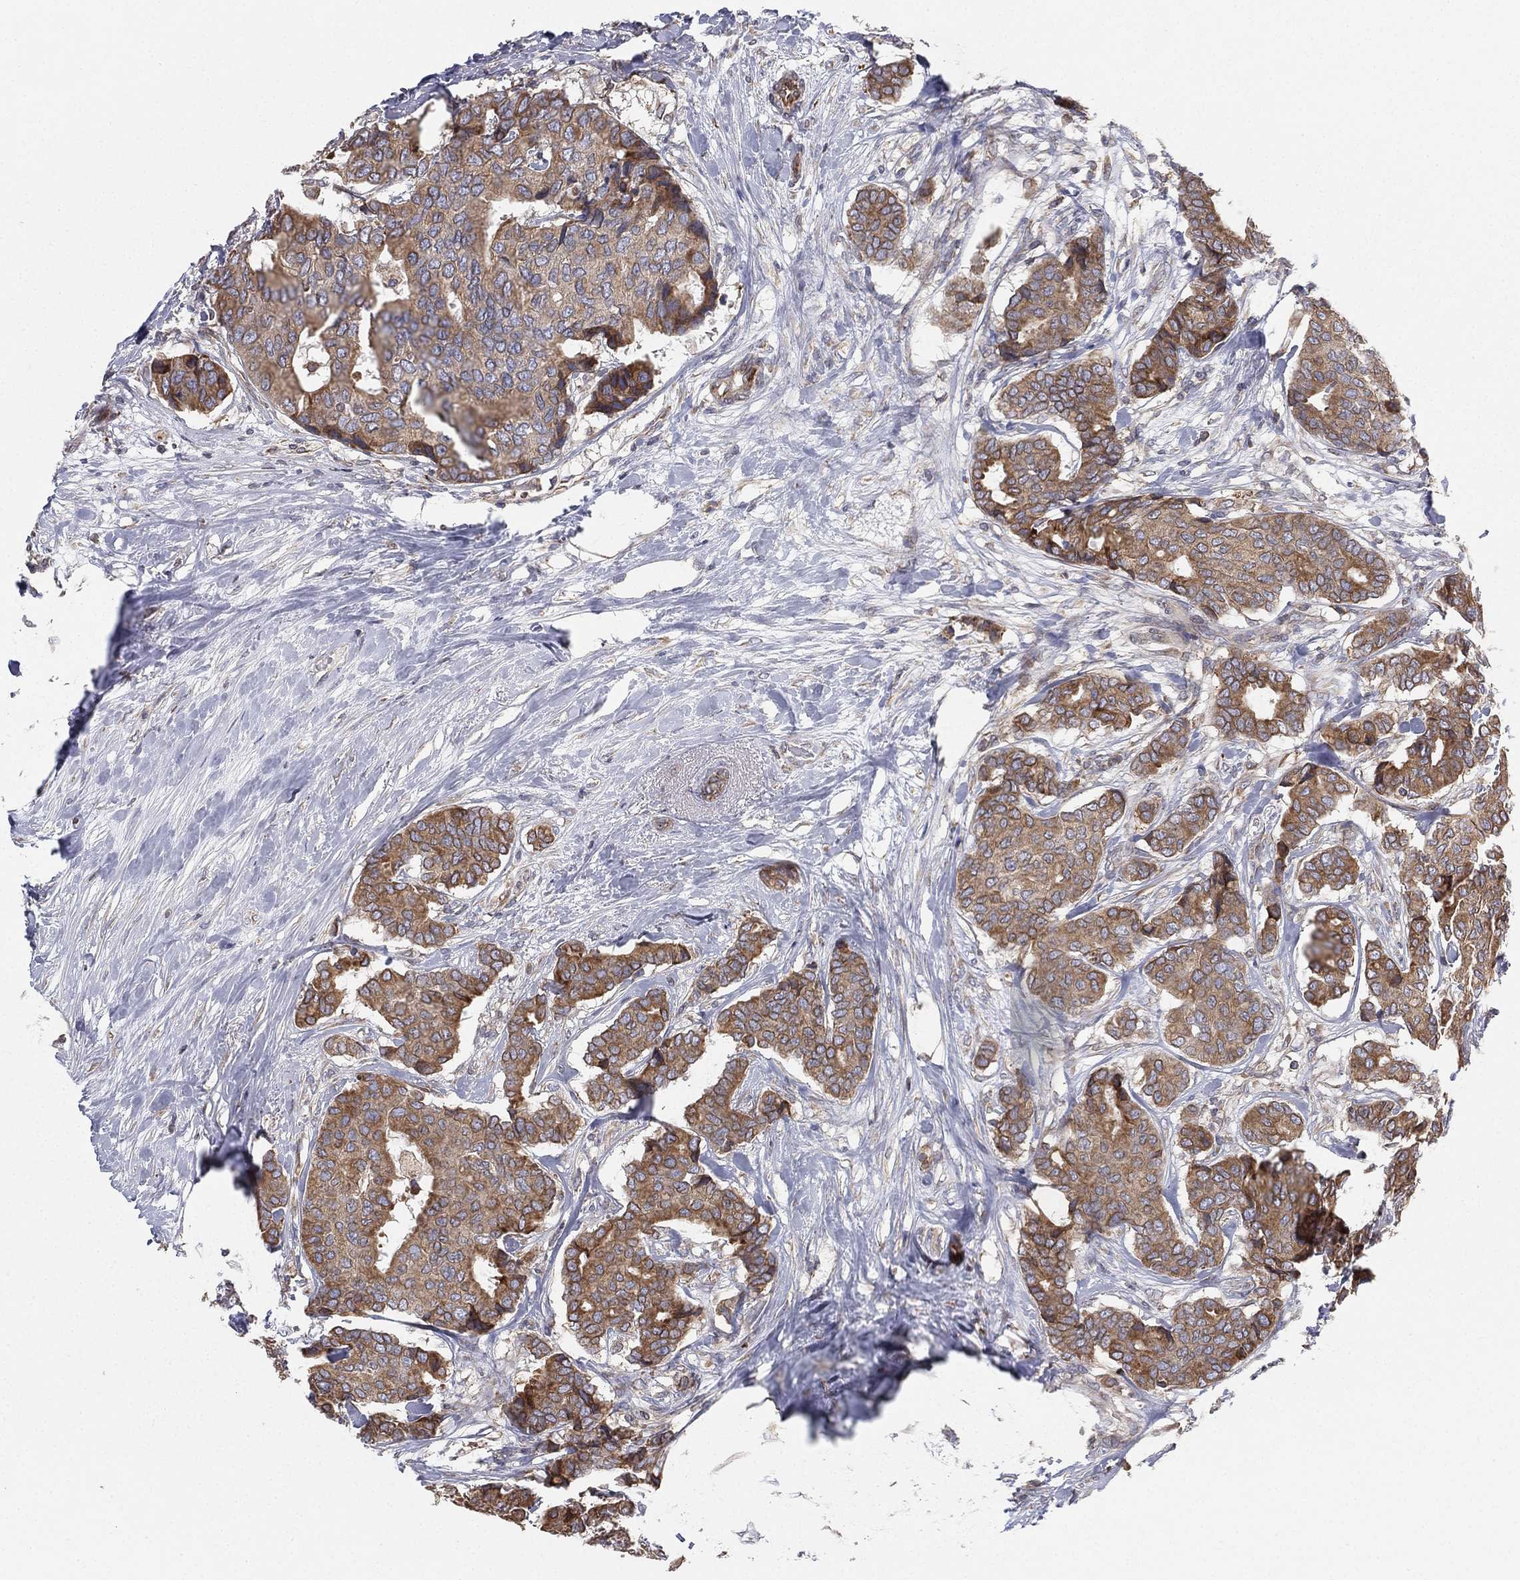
{"staining": {"intensity": "moderate", "quantity": ">75%", "location": "cytoplasmic/membranous"}, "tissue": "breast cancer", "cell_type": "Tumor cells", "image_type": "cancer", "snomed": [{"axis": "morphology", "description": "Duct carcinoma"}, {"axis": "topography", "description": "Breast"}], "caption": "Immunohistochemistry (IHC) staining of breast cancer, which demonstrates medium levels of moderate cytoplasmic/membranous staining in approximately >75% of tumor cells indicating moderate cytoplasmic/membranous protein positivity. The staining was performed using DAB (brown) for protein detection and nuclei were counterstained in hematoxylin (blue).", "gene": "CYB5B", "patient": {"sex": "female", "age": 75}}